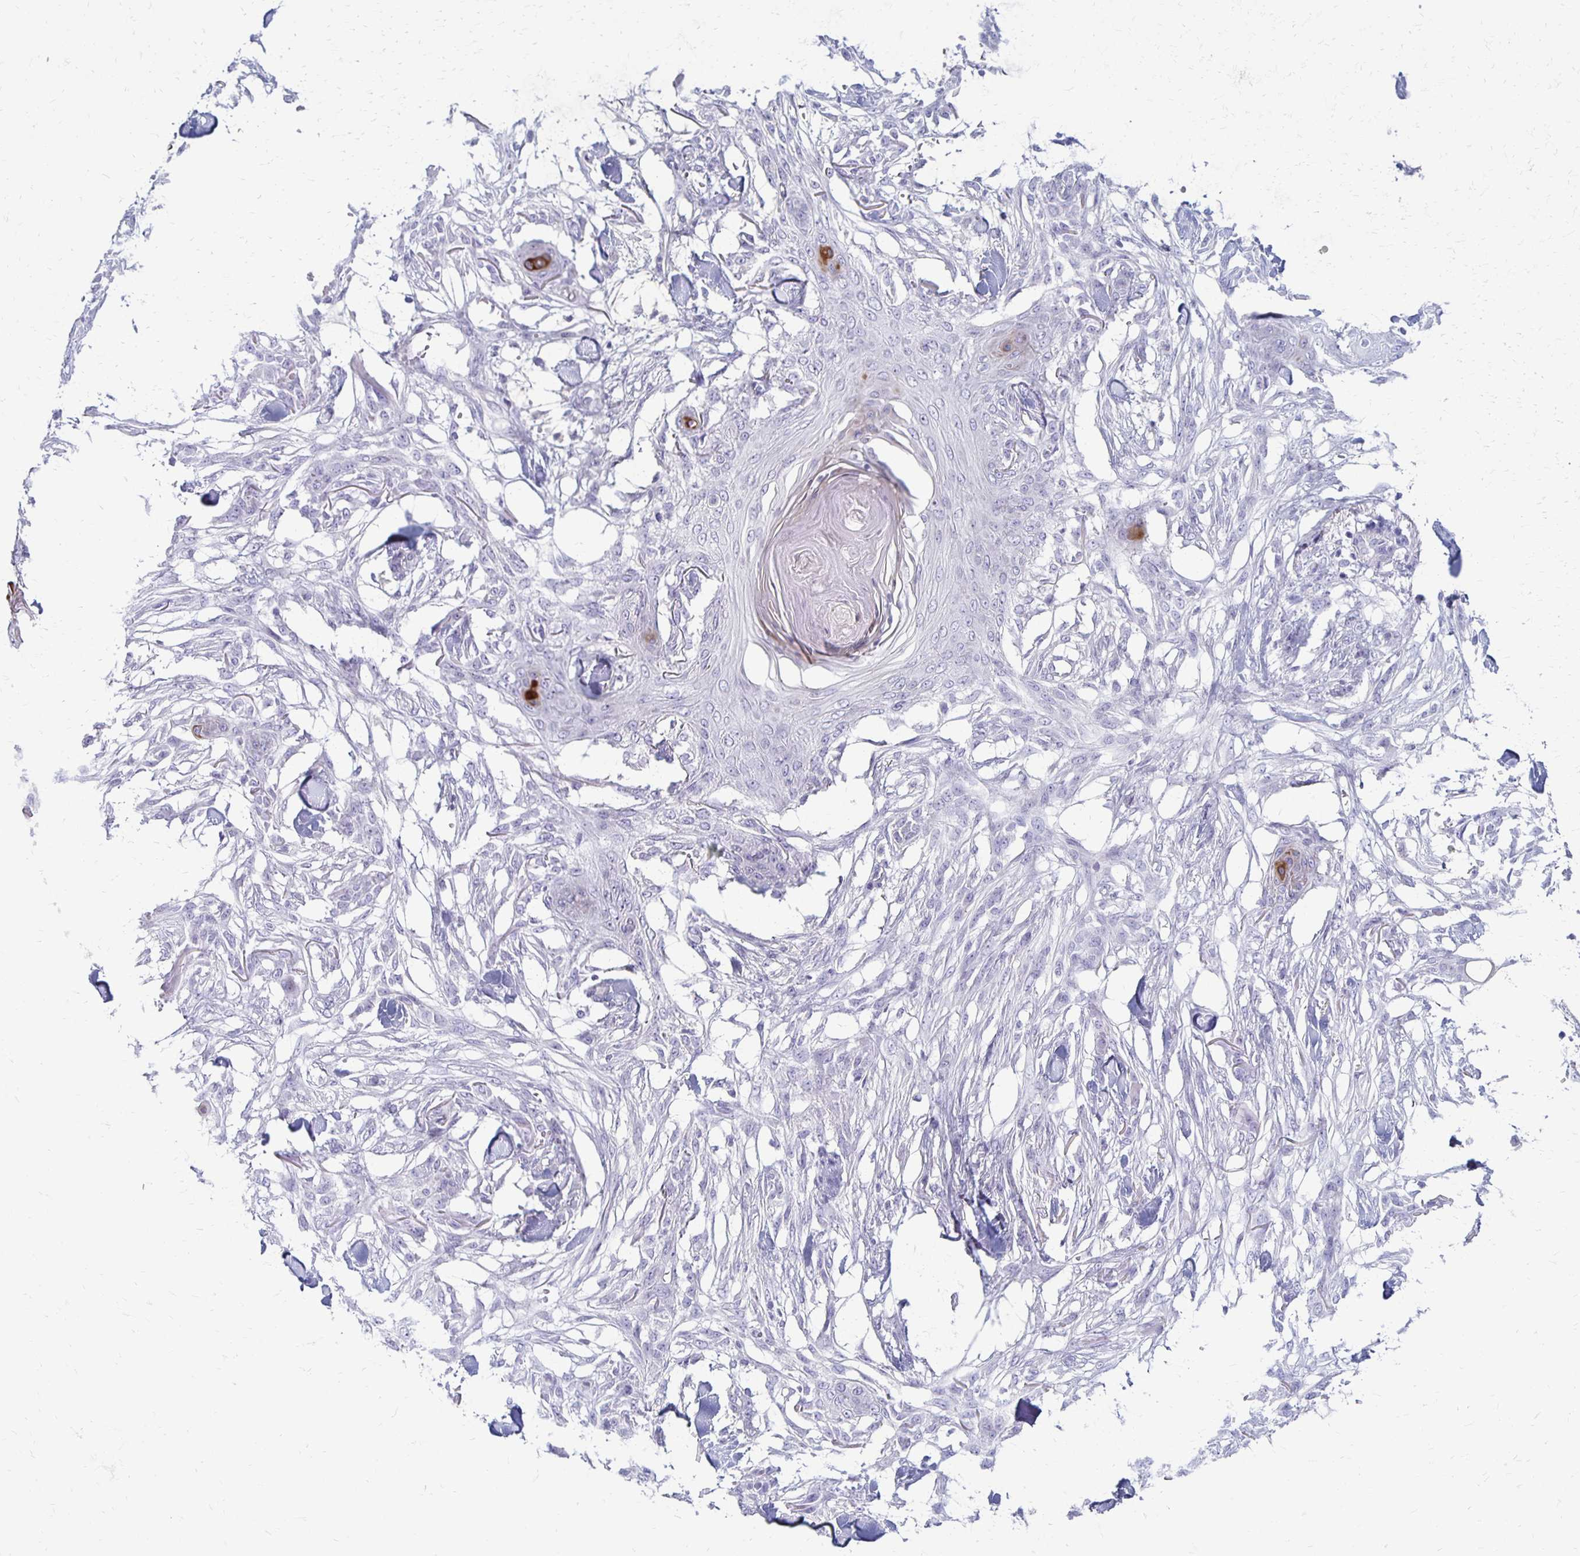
{"staining": {"intensity": "moderate", "quantity": "<25%", "location": "cytoplasmic/membranous"}, "tissue": "skin cancer", "cell_type": "Tumor cells", "image_type": "cancer", "snomed": [{"axis": "morphology", "description": "Squamous cell carcinoma, NOS"}, {"axis": "topography", "description": "Skin"}], "caption": "This histopathology image reveals squamous cell carcinoma (skin) stained with immunohistochemistry (IHC) to label a protein in brown. The cytoplasmic/membranous of tumor cells show moderate positivity for the protein. Nuclei are counter-stained blue.", "gene": "RYR1", "patient": {"sex": "female", "age": 59}}